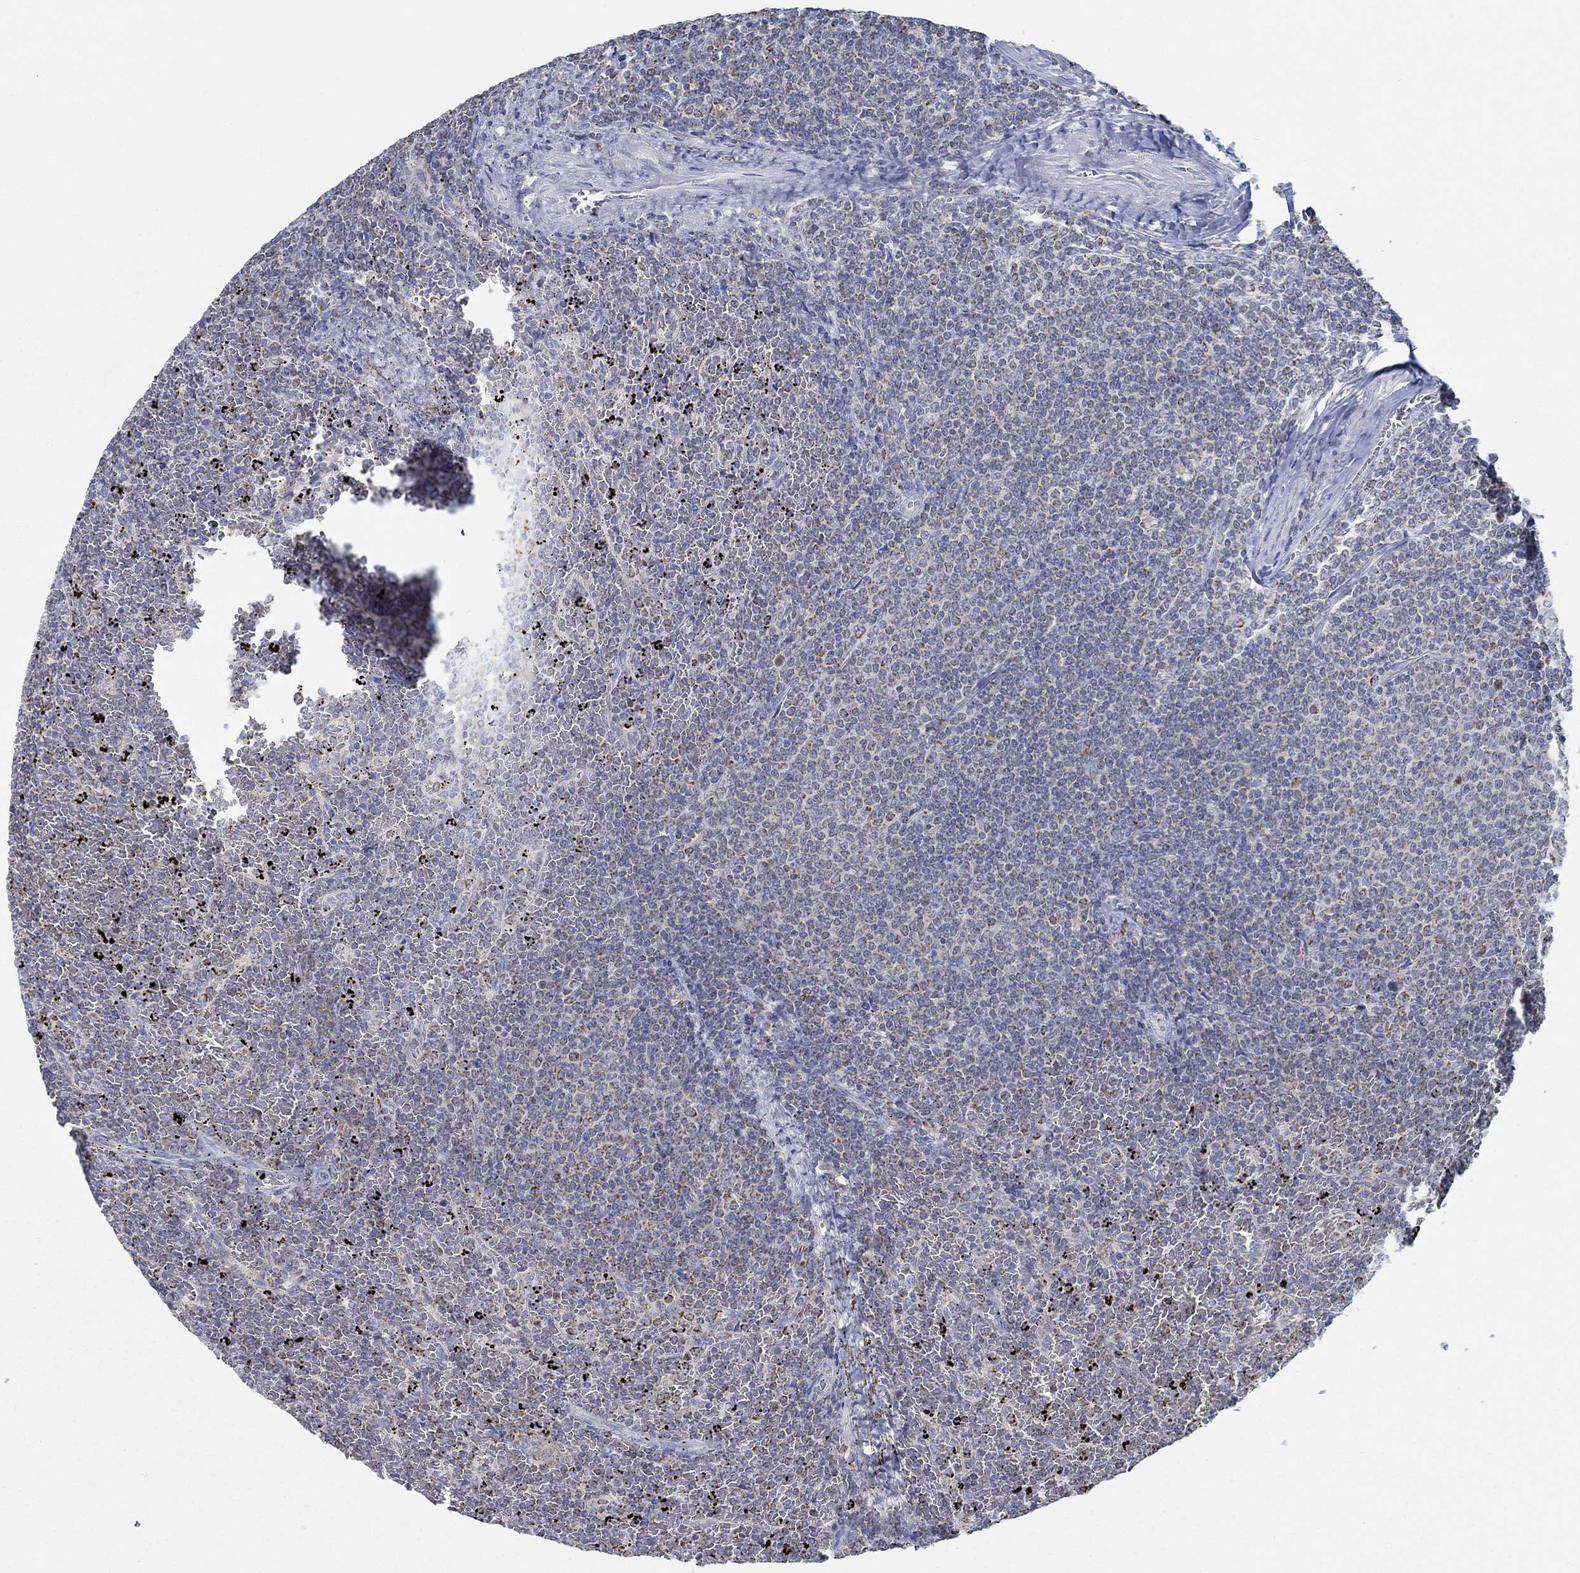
{"staining": {"intensity": "negative", "quantity": "none", "location": "none"}, "tissue": "lymphoma", "cell_type": "Tumor cells", "image_type": "cancer", "snomed": [{"axis": "morphology", "description": "Malignant lymphoma, non-Hodgkin's type, Low grade"}, {"axis": "topography", "description": "Spleen"}], "caption": "This micrograph is of lymphoma stained with IHC to label a protein in brown with the nuclei are counter-stained blue. There is no positivity in tumor cells.", "gene": "GLOD5", "patient": {"sex": "female", "age": 77}}